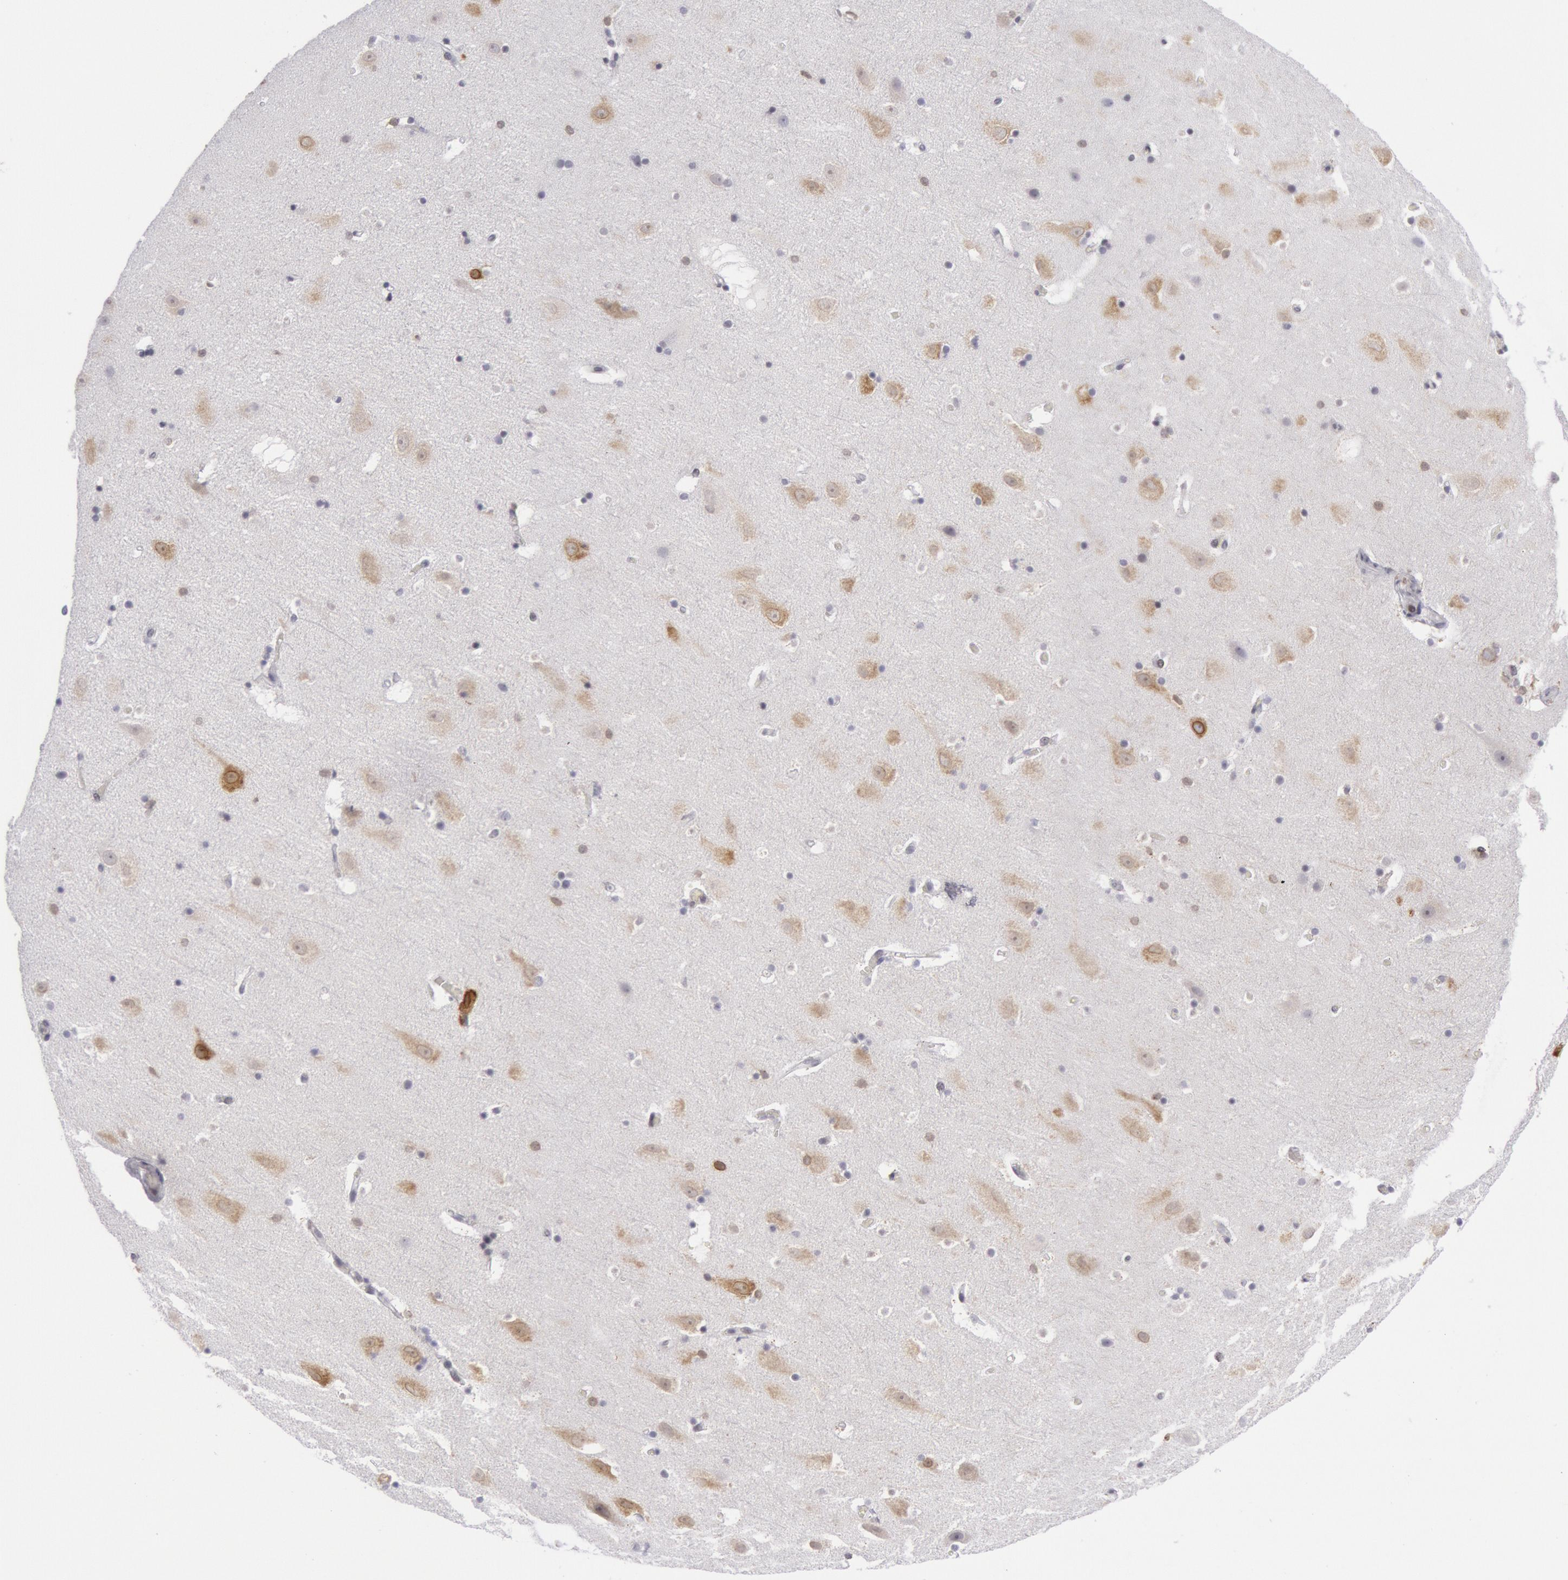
{"staining": {"intensity": "weak", "quantity": "<25%", "location": "cytoplasmic/membranous"}, "tissue": "hippocampus", "cell_type": "Glial cells", "image_type": "normal", "snomed": [{"axis": "morphology", "description": "Normal tissue, NOS"}, {"axis": "topography", "description": "Hippocampus"}], "caption": "Immunohistochemistry (IHC) histopathology image of normal hippocampus: hippocampus stained with DAB (3,3'-diaminobenzidine) reveals no significant protein positivity in glial cells. (Brightfield microscopy of DAB (3,3'-diaminobenzidine) immunohistochemistry (IHC) at high magnification).", "gene": "PTGS2", "patient": {"sex": "male", "age": 45}}